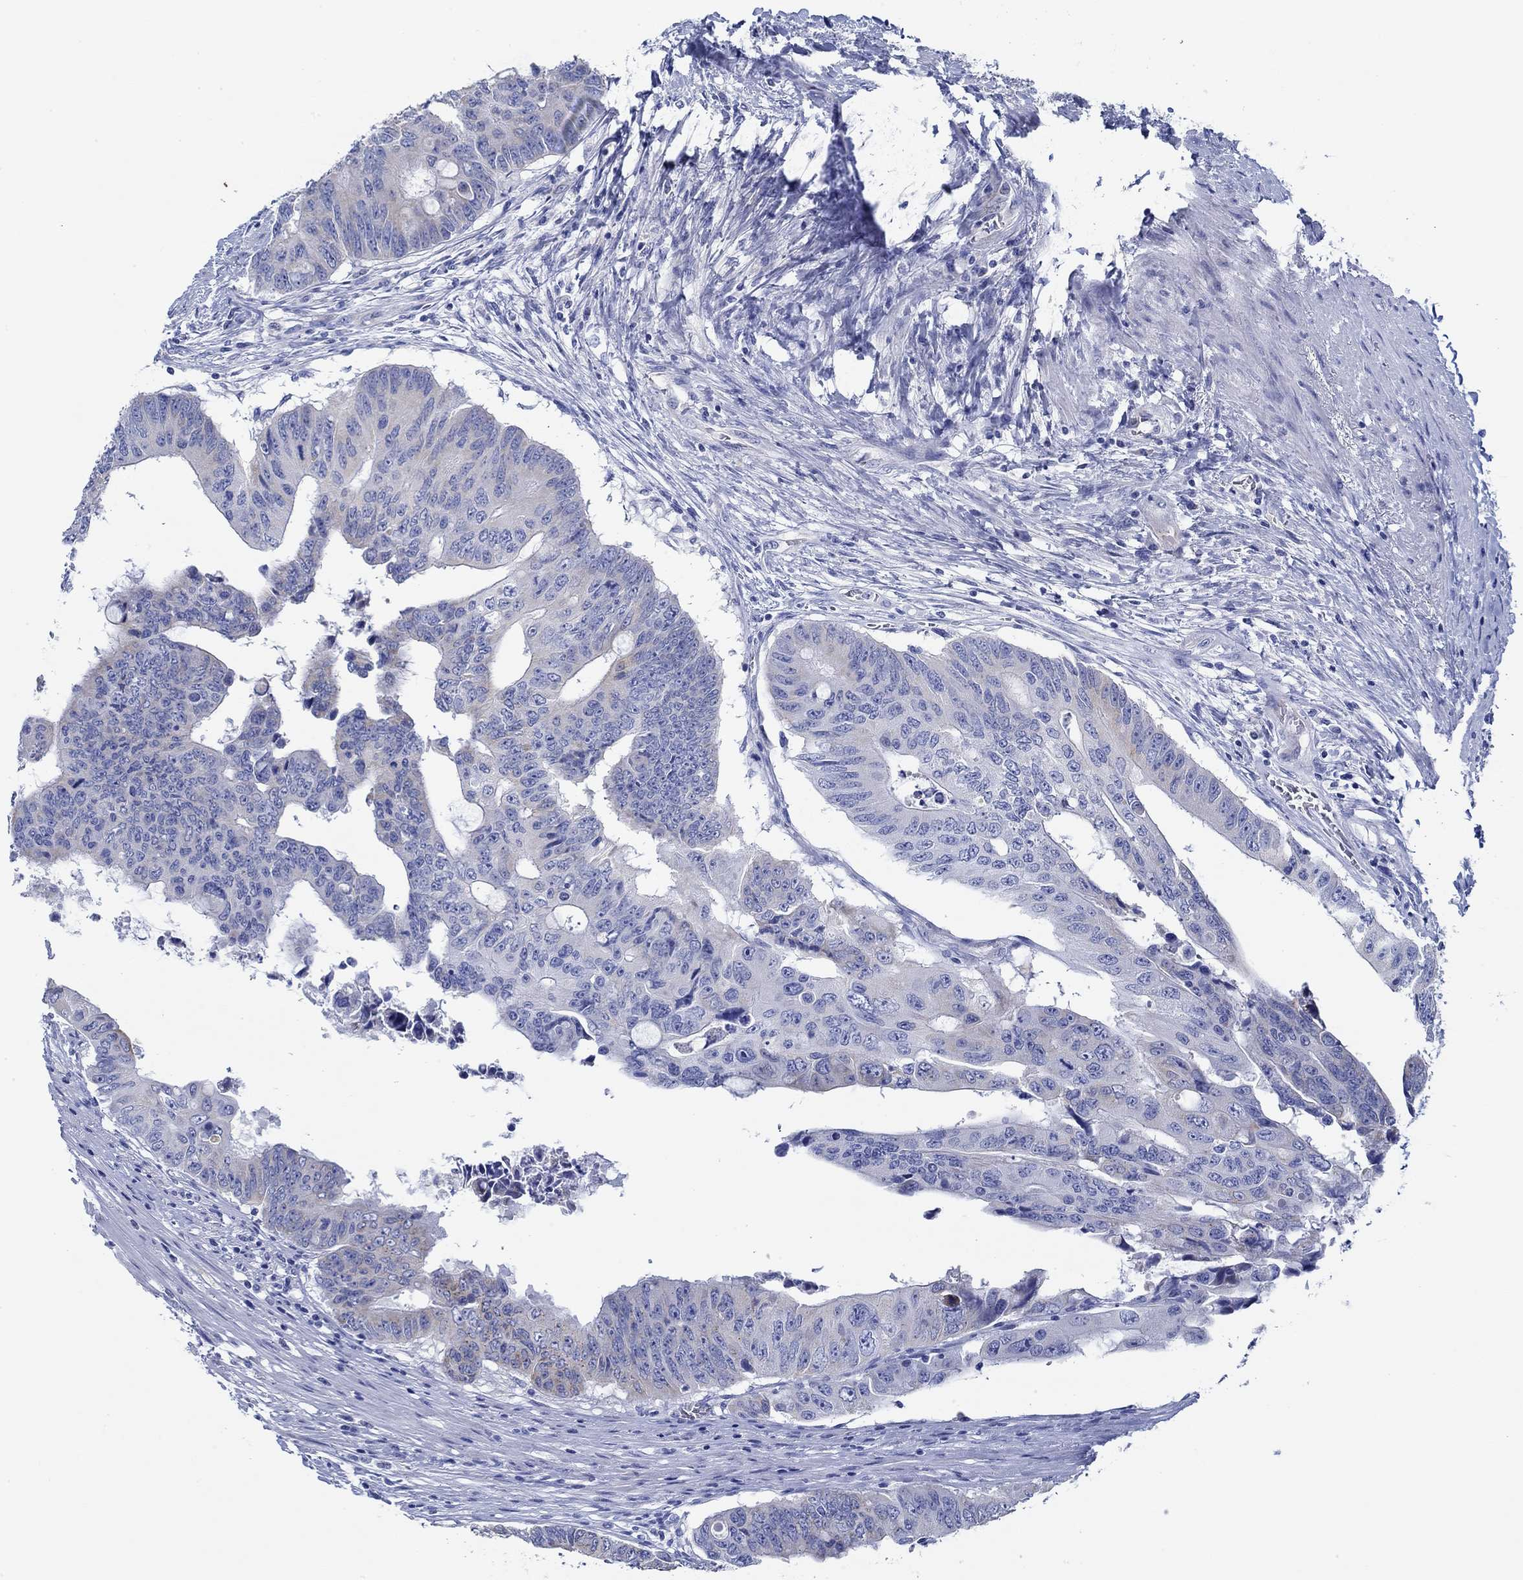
{"staining": {"intensity": "weak", "quantity": "<25%", "location": "cytoplasmic/membranous"}, "tissue": "colorectal cancer", "cell_type": "Tumor cells", "image_type": "cancer", "snomed": [{"axis": "morphology", "description": "Adenocarcinoma, NOS"}, {"axis": "topography", "description": "Rectum"}], "caption": "An immunohistochemistry histopathology image of colorectal adenocarcinoma is shown. There is no staining in tumor cells of colorectal adenocarcinoma. (IHC, brightfield microscopy, high magnification).", "gene": "IGFBP6", "patient": {"sex": "male", "age": 59}}